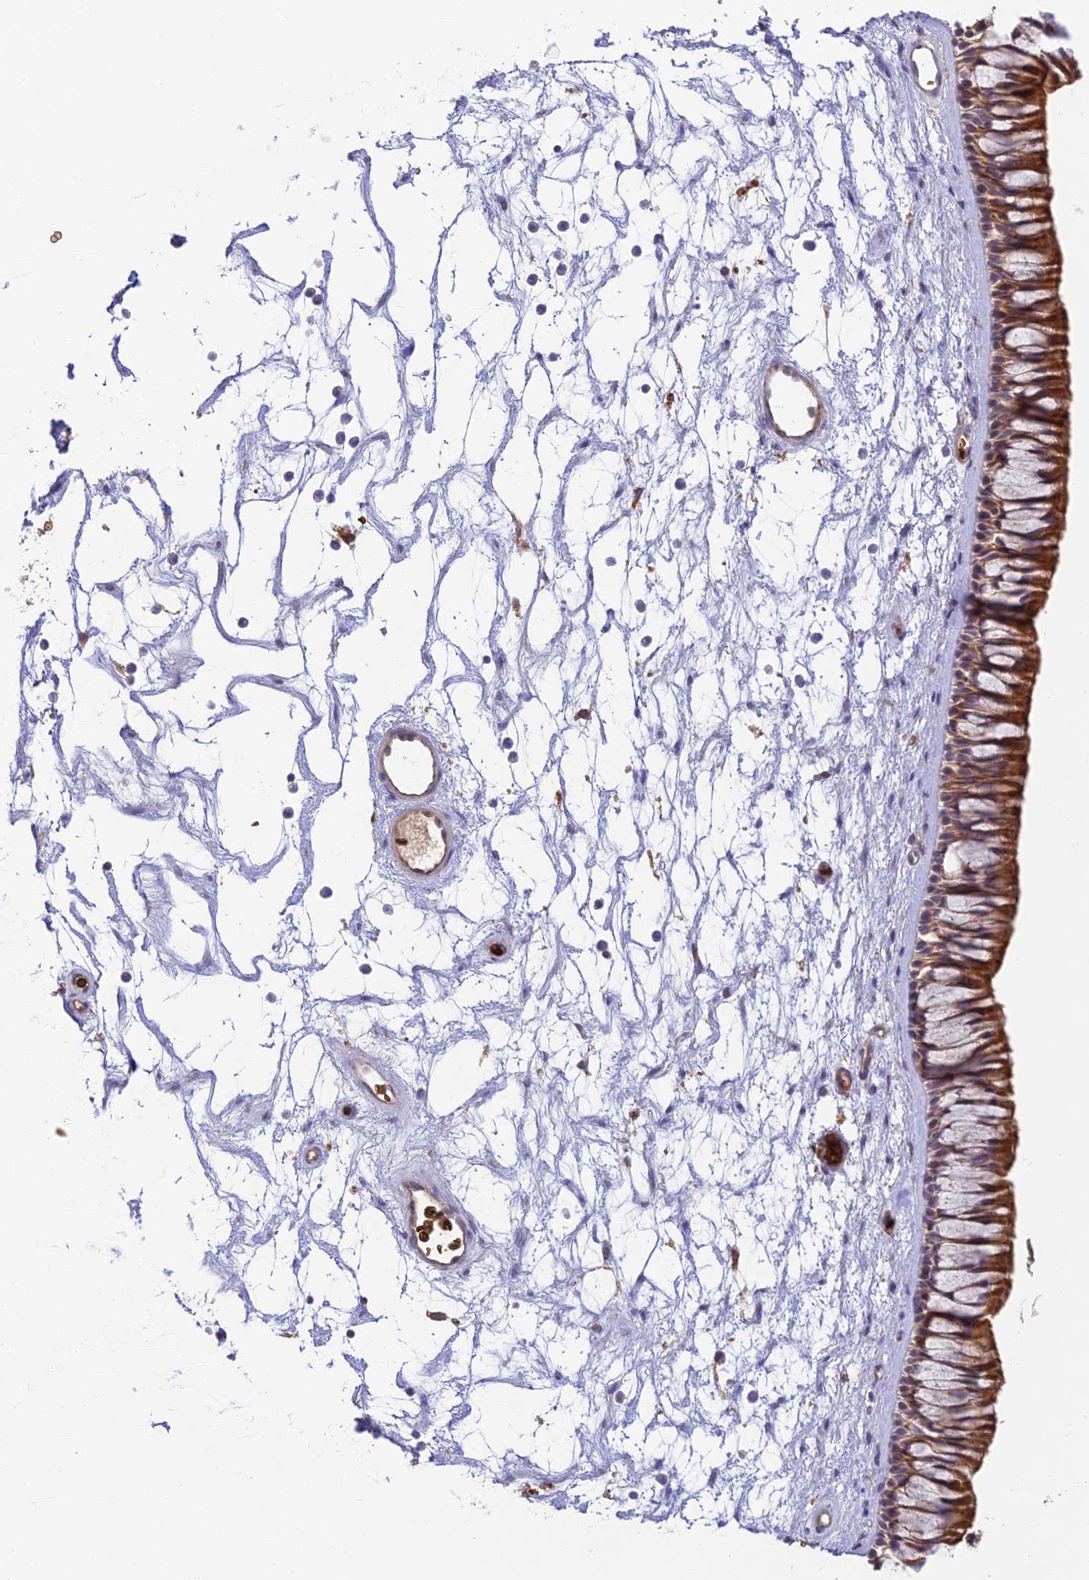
{"staining": {"intensity": "moderate", "quantity": ">75%", "location": "cytoplasmic/membranous"}, "tissue": "nasopharynx", "cell_type": "Respiratory epithelial cells", "image_type": "normal", "snomed": [{"axis": "morphology", "description": "Normal tissue, NOS"}, {"axis": "topography", "description": "Nasopharynx"}], "caption": "Protein expression analysis of unremarkable human nasopharynx reveals moderate cytoplasmic/membranous expression in about >75% of respiratory epithelial cells.", "gene": "UFSP2", "patient": {"sex": "male", "age": 64}}